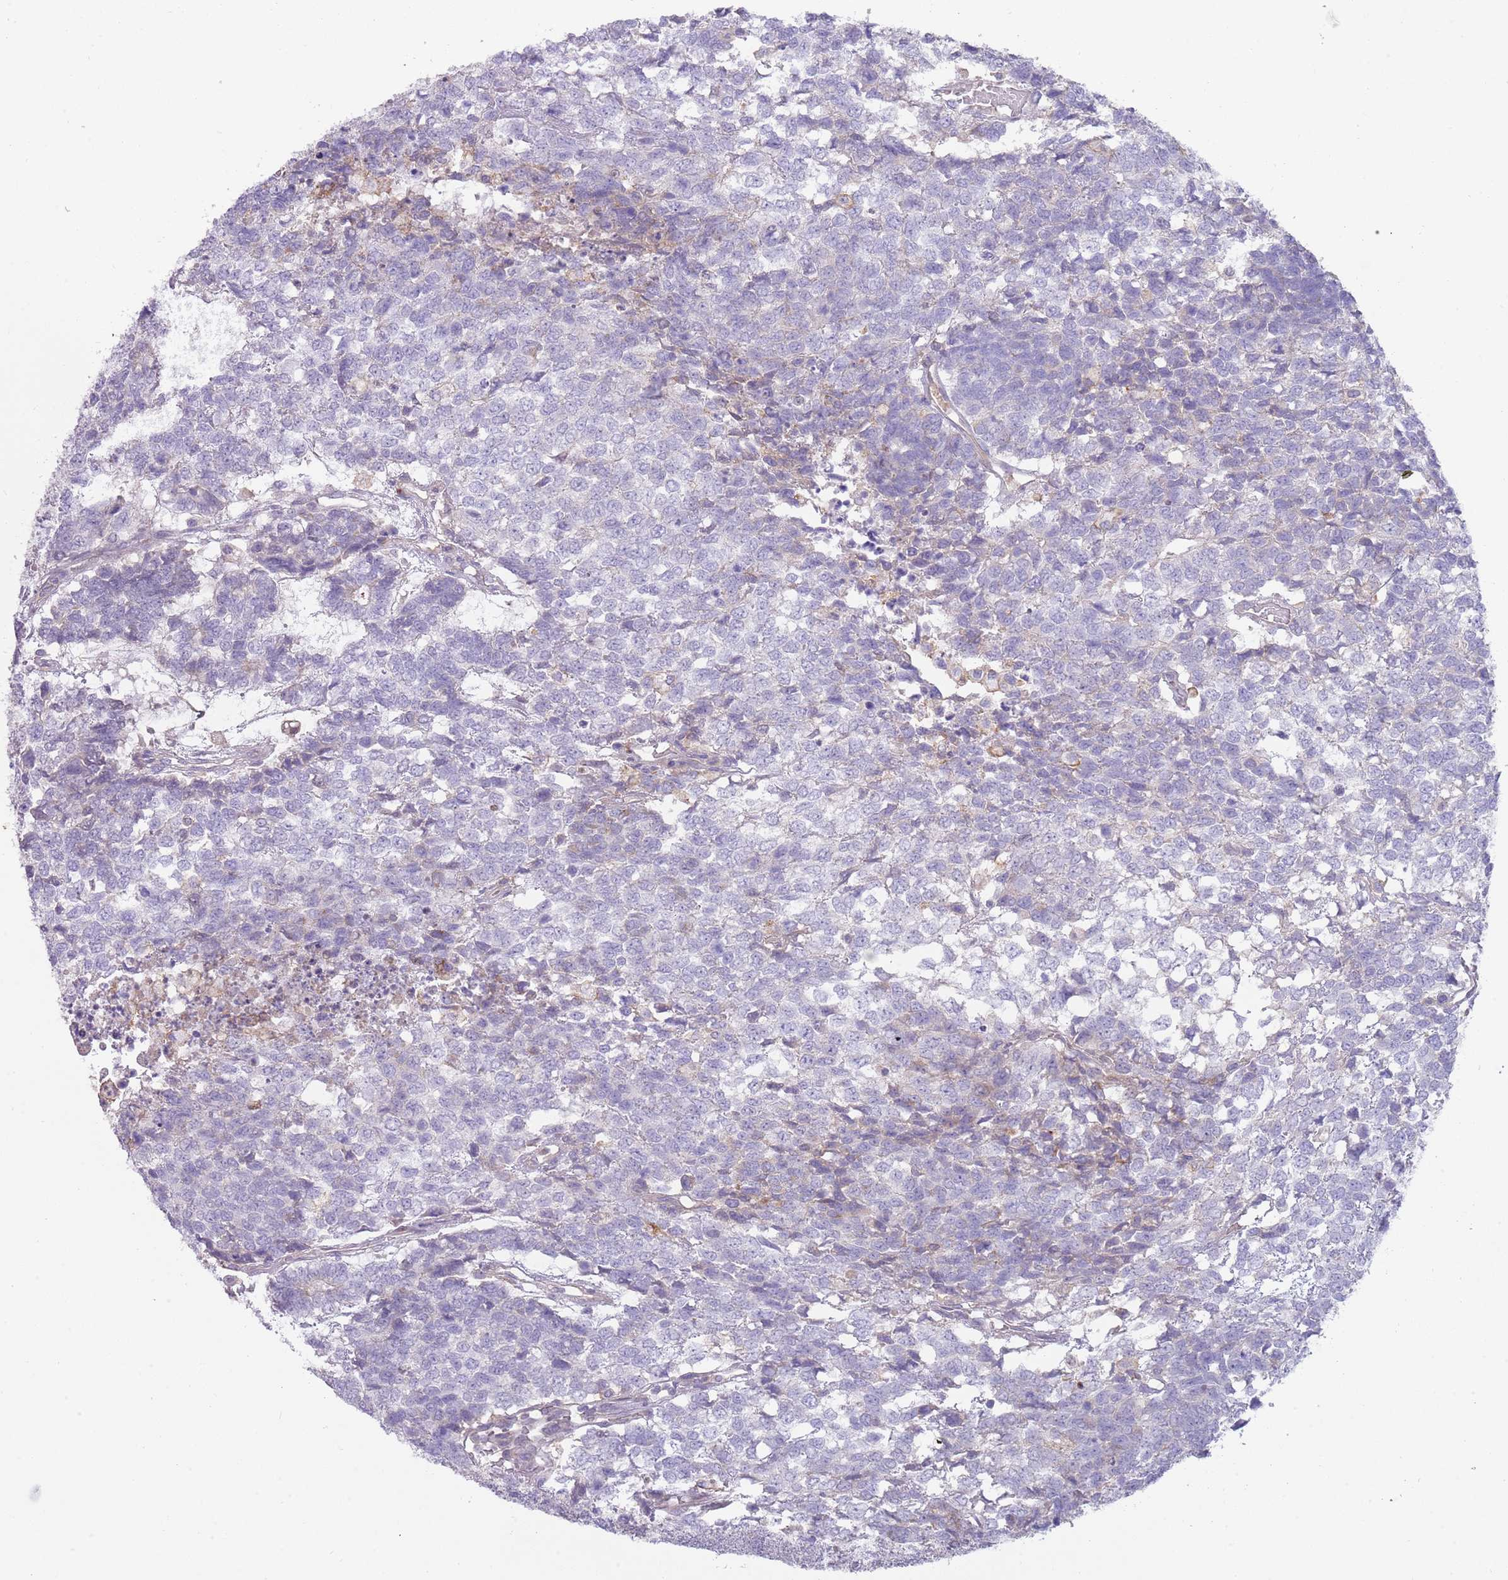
{"staining": {"intensity": "weak", "quantity": "<25%", "location": "cytoplasmic/membranous"}, "tissue": "testis cancer", "cell_type": "Tumor cells", "image_type": "cancer", "snomed": [{"axis": "morphology", "description": "Carcinoma, Embryonal, NOS"}, {"axis": "topography", "description": "Testis"}], "caption": "Histopathology image shows no protein positivity in tumor cells of testis cancer (embryonal carcinoma) tissue.", "gene": "NBPF3", "patient": {"sex": "male", "age": 23}}